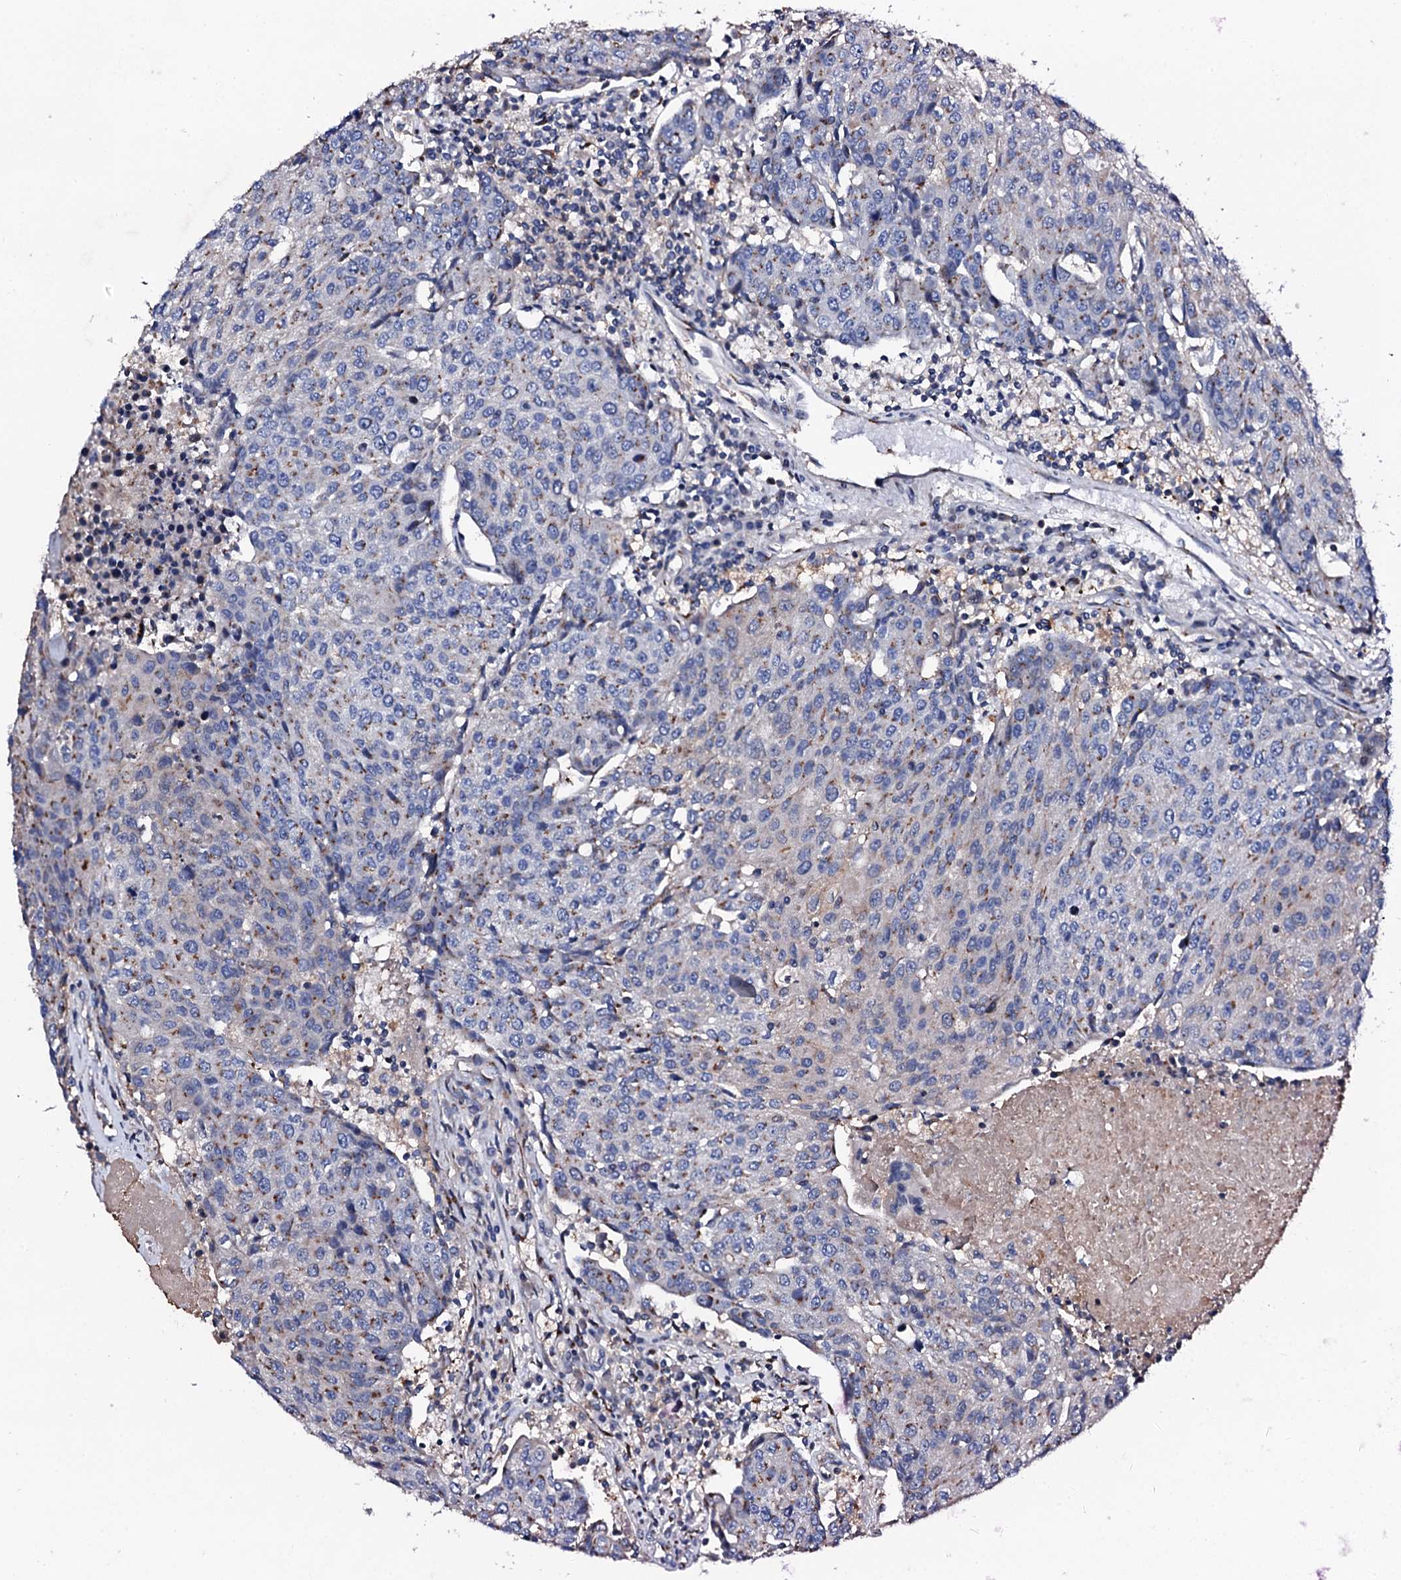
{"staining": {"intensity": "weak", "quantity": "25%-75%", "location": "cytoplasmic/membranous"}, "tissue": "urothelial cancer", "cell_type": "Tumor cells", "image_type": "cancer", "snomed": [{"axis": "morphology", "description": "Urothelial carcinoma, High grade"}, {"axis": "topography", "description": "Urinary bladder"}], "caption": "Immunohistochemical staining of urothelial carcinoma (high-grade) displays low levels of weak cytoplasmic/membranous staining in approximately 25%-75% of tumor cells. Using DAB (3,3'-diaminobenzidine) (brown) and hematoxylin (blue) stains, captured at high magnification using brightfield microscopy.", "gene": "PLET1", "patient": {"sex": "female", "age": 85}}